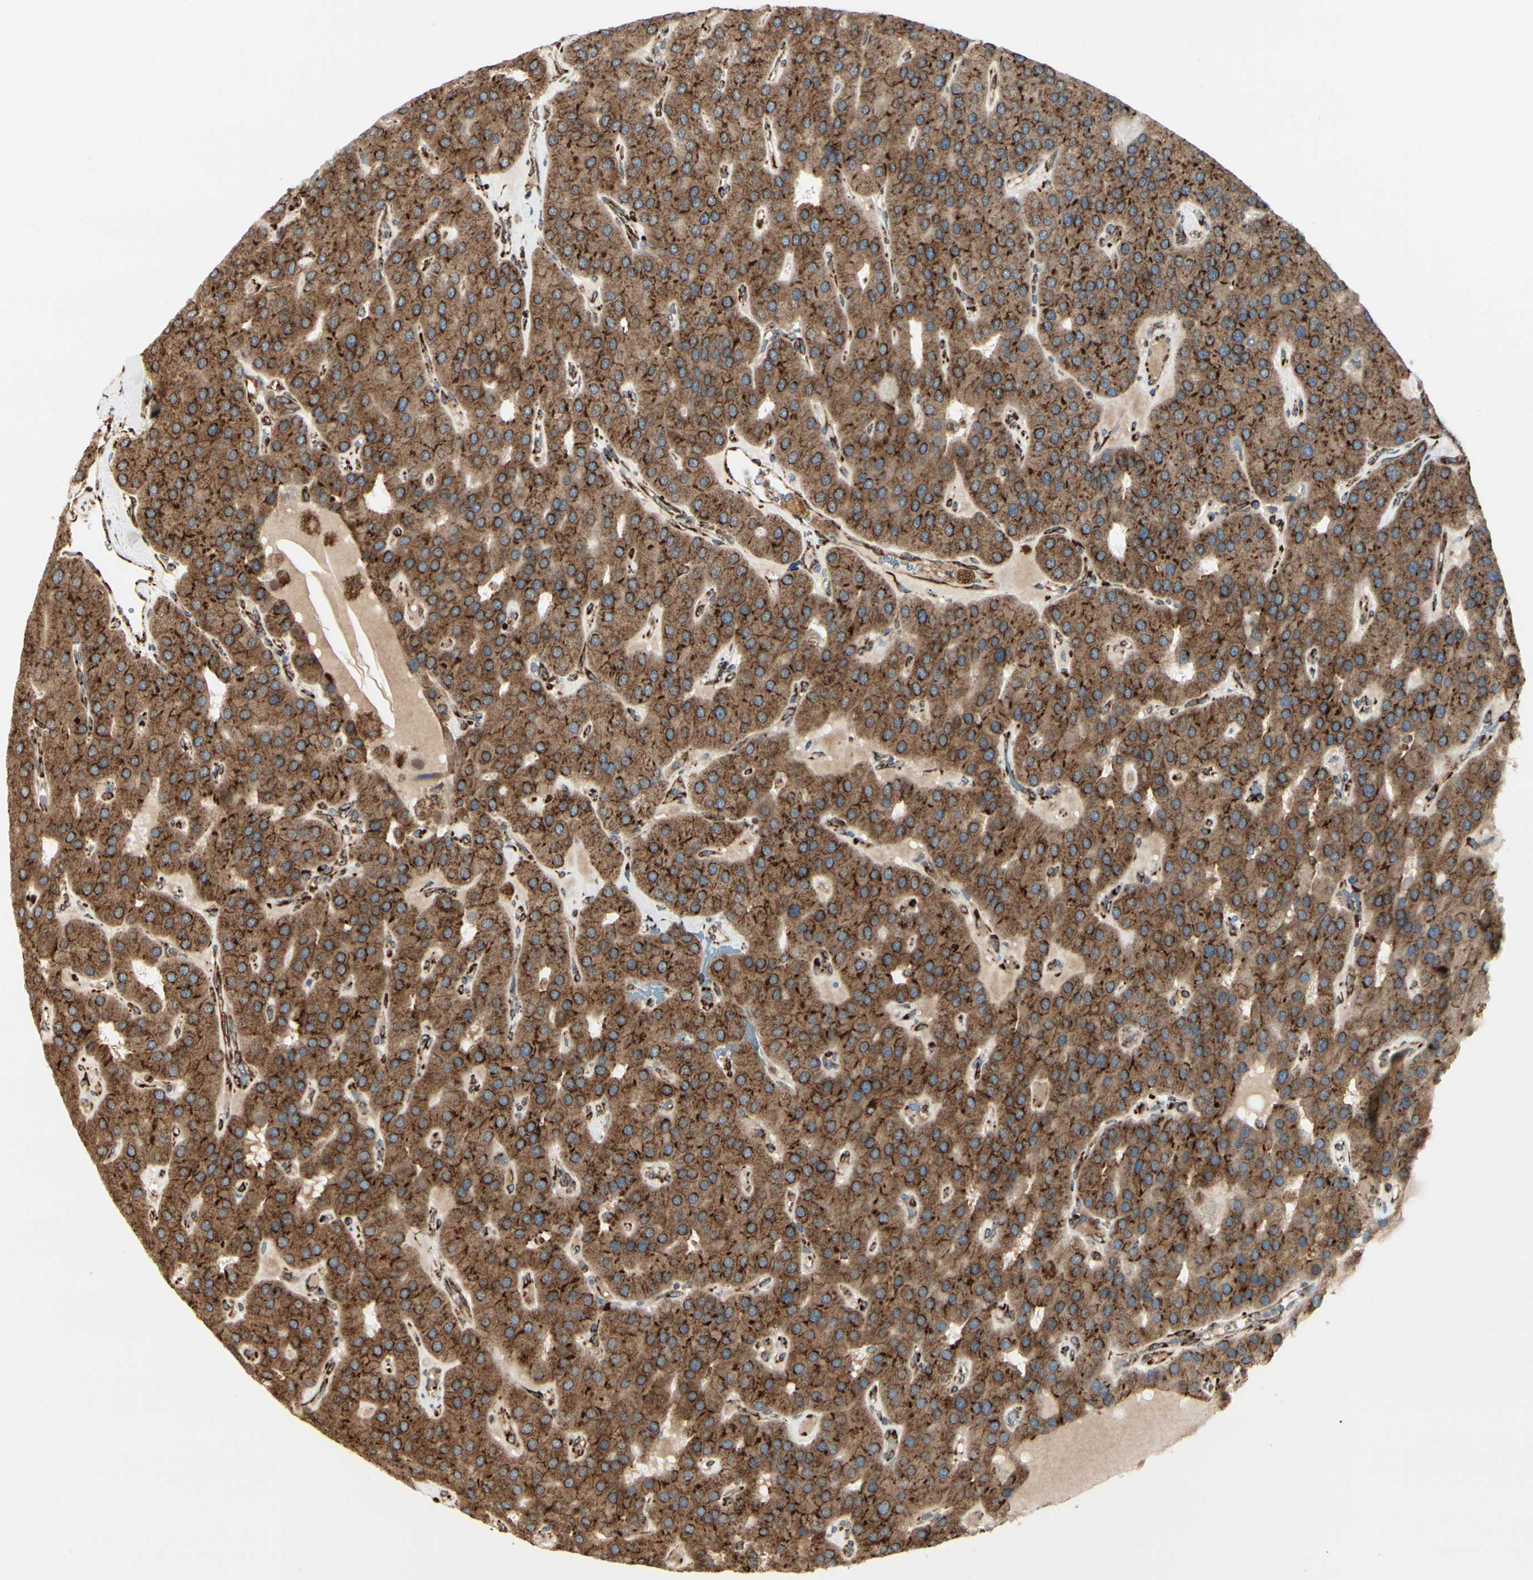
{"staining": {"intensity": "strong", "quantity": ">75%", "location": "cytoplasmic/membranous"}, "tissue": "parathyroid gland", "cell_type": "Glandular cells", "image_type": "normal", "snomed": [{"axis": "morphology", "description": "Normal tissue, NOS"}, {"axis": "morphology", "description": "Adenoma, NOS"}, {"axis": "topography", "description": "Parathyroid gland"}], "caption": "This histopathology image shows unremarkable parathyroid gland stained with IHC to label a protein in brown. The cytoplasmic/membranous of glandular cells show strong positivity for the protein. Nuclei are counter-stained blue.", "gene": "RRBP1", "patient": {"sex": "female", "age": 86}}